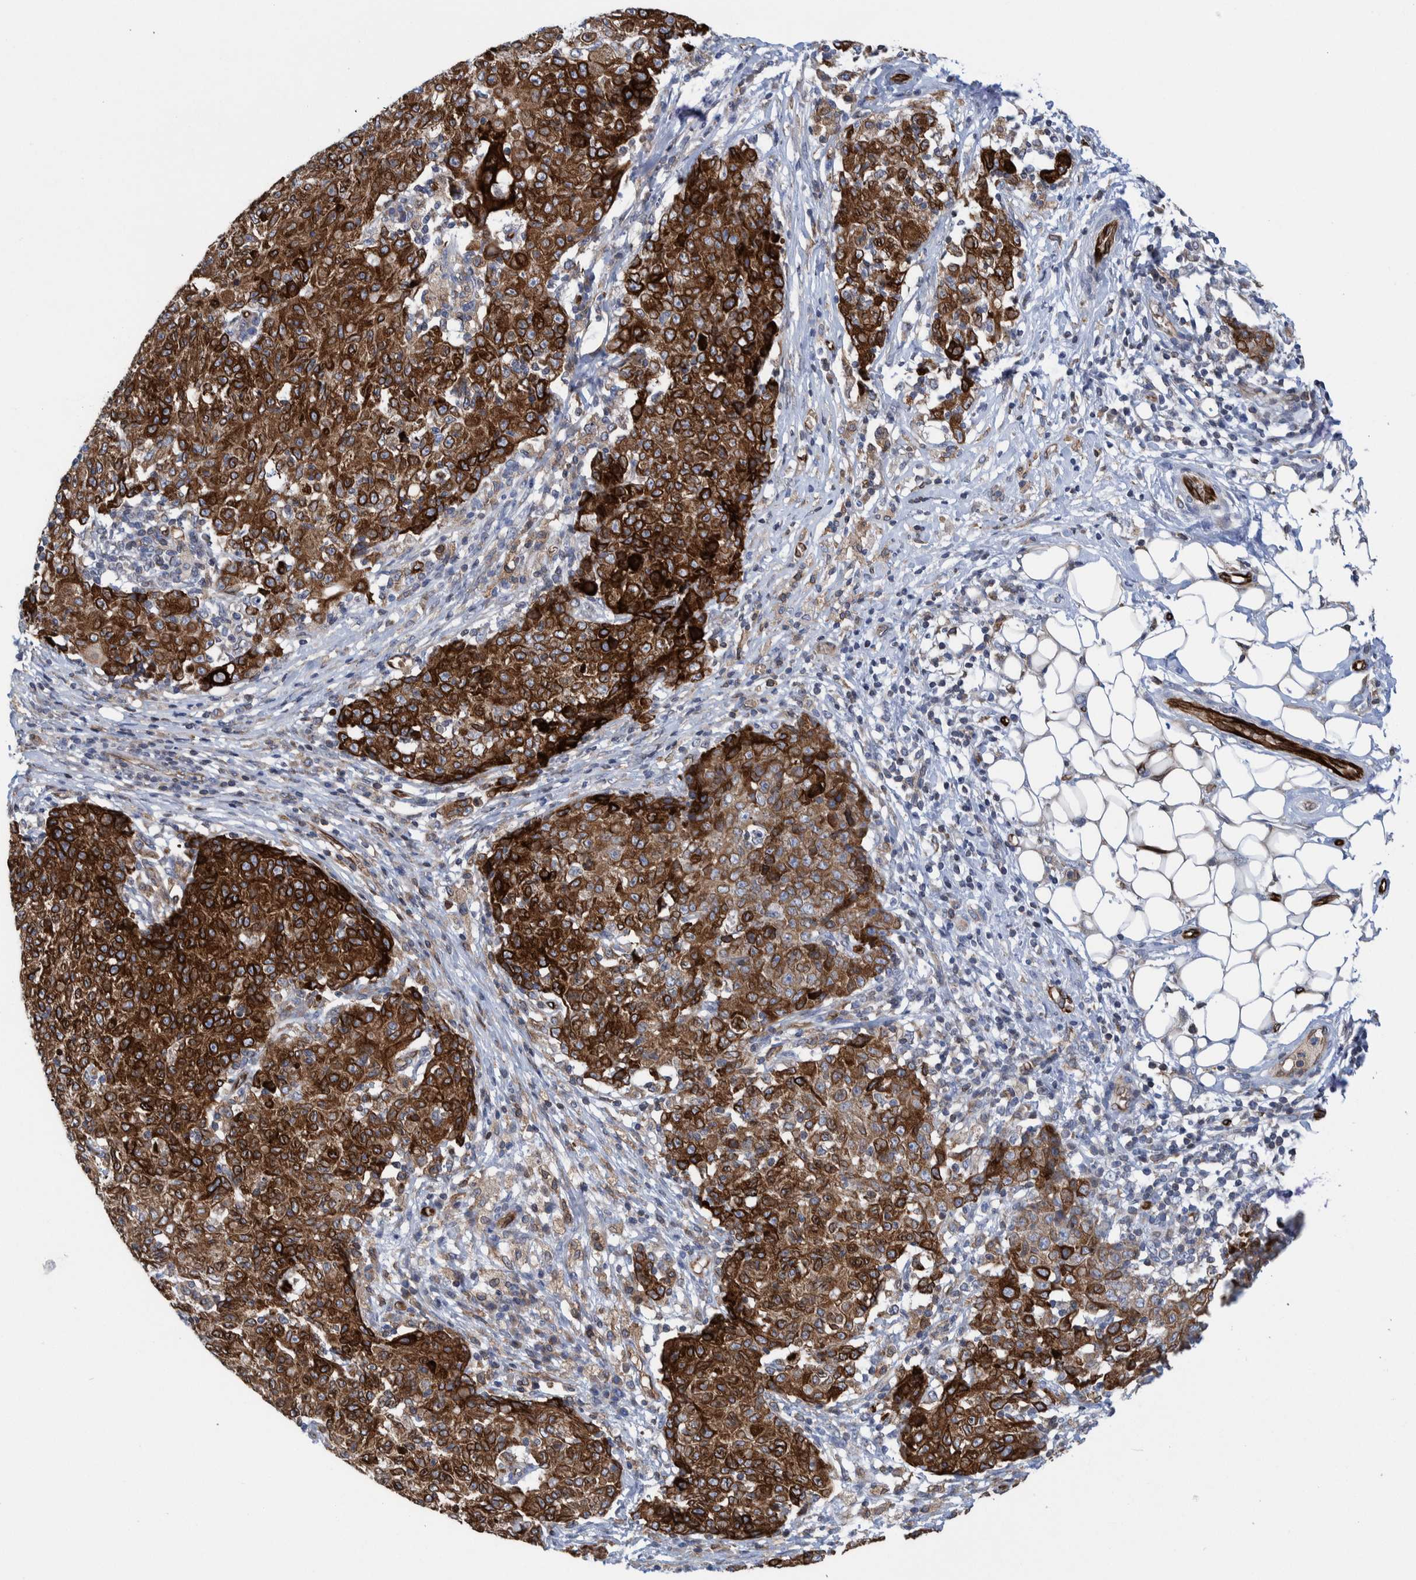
{"staining": {"intensity": "strong", "quantity": ">75%", "location": "cytoplasmic/membranous"}, "tissue": "ovarian cancer", "cell_type": "Tumor cells", "image_type": "cancer", "snomed": [{"axis": "morphology", "description": "Carcinoma, endometroid"}, {"axis": "topography", "description": "Ovary"}], "caption": "A high-resolution histopathology image shows immunohistochemistry staining of ovarian cancer (endometroid carcinoma), which demonstrates strong cytoplasmic/membranous expression in about >75% of tumor cells.", "gene": "THEM6", "patient": {"sex": "female", "age": 42}}